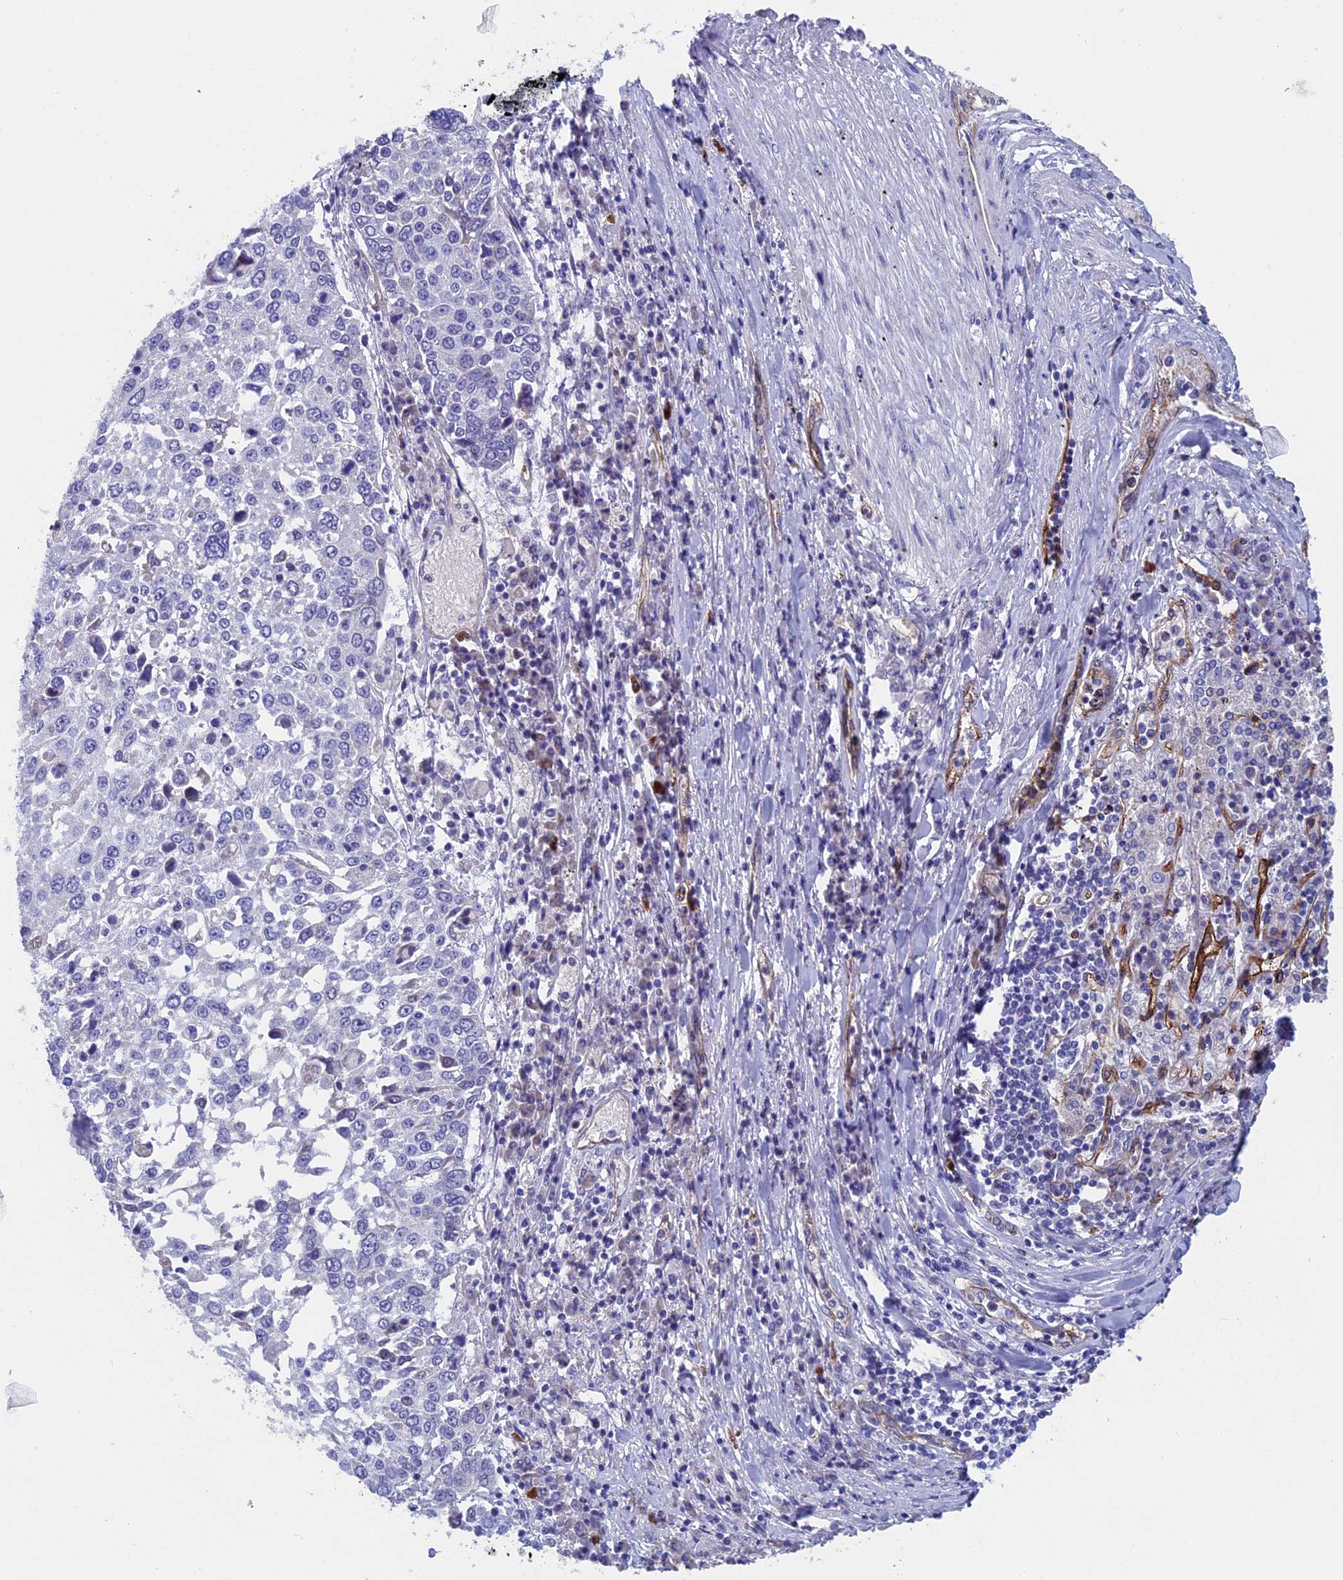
{"staining": {"intensity": "negative", "quantity": "none", "location": "none"}, "tissue": "lung cancer", "cell_type": "Tumor cells", "image_type": "cancer", "snomed": [{"axis": "morphology", "description": "Squamous cell carcinoma, NOS"}, {"axis": "topography", "description": "Lung"}], "caption": "High magnification brightfield microscopy of lung squamous cell carcinoma stained with DAB (3,3'-diaminobenzidine) (brown) and counterstained with hematoxylin (blue): tumor cells show no significant staining. (Stains: DAB (3,3'-diaminobenzidine) immunohistochemistry with hematoxylin counter stain, Microscopy: brightfield microscopy at high magnification).", "gene": "INSYN1", "patient": {"sex": "male", "age": 65}}